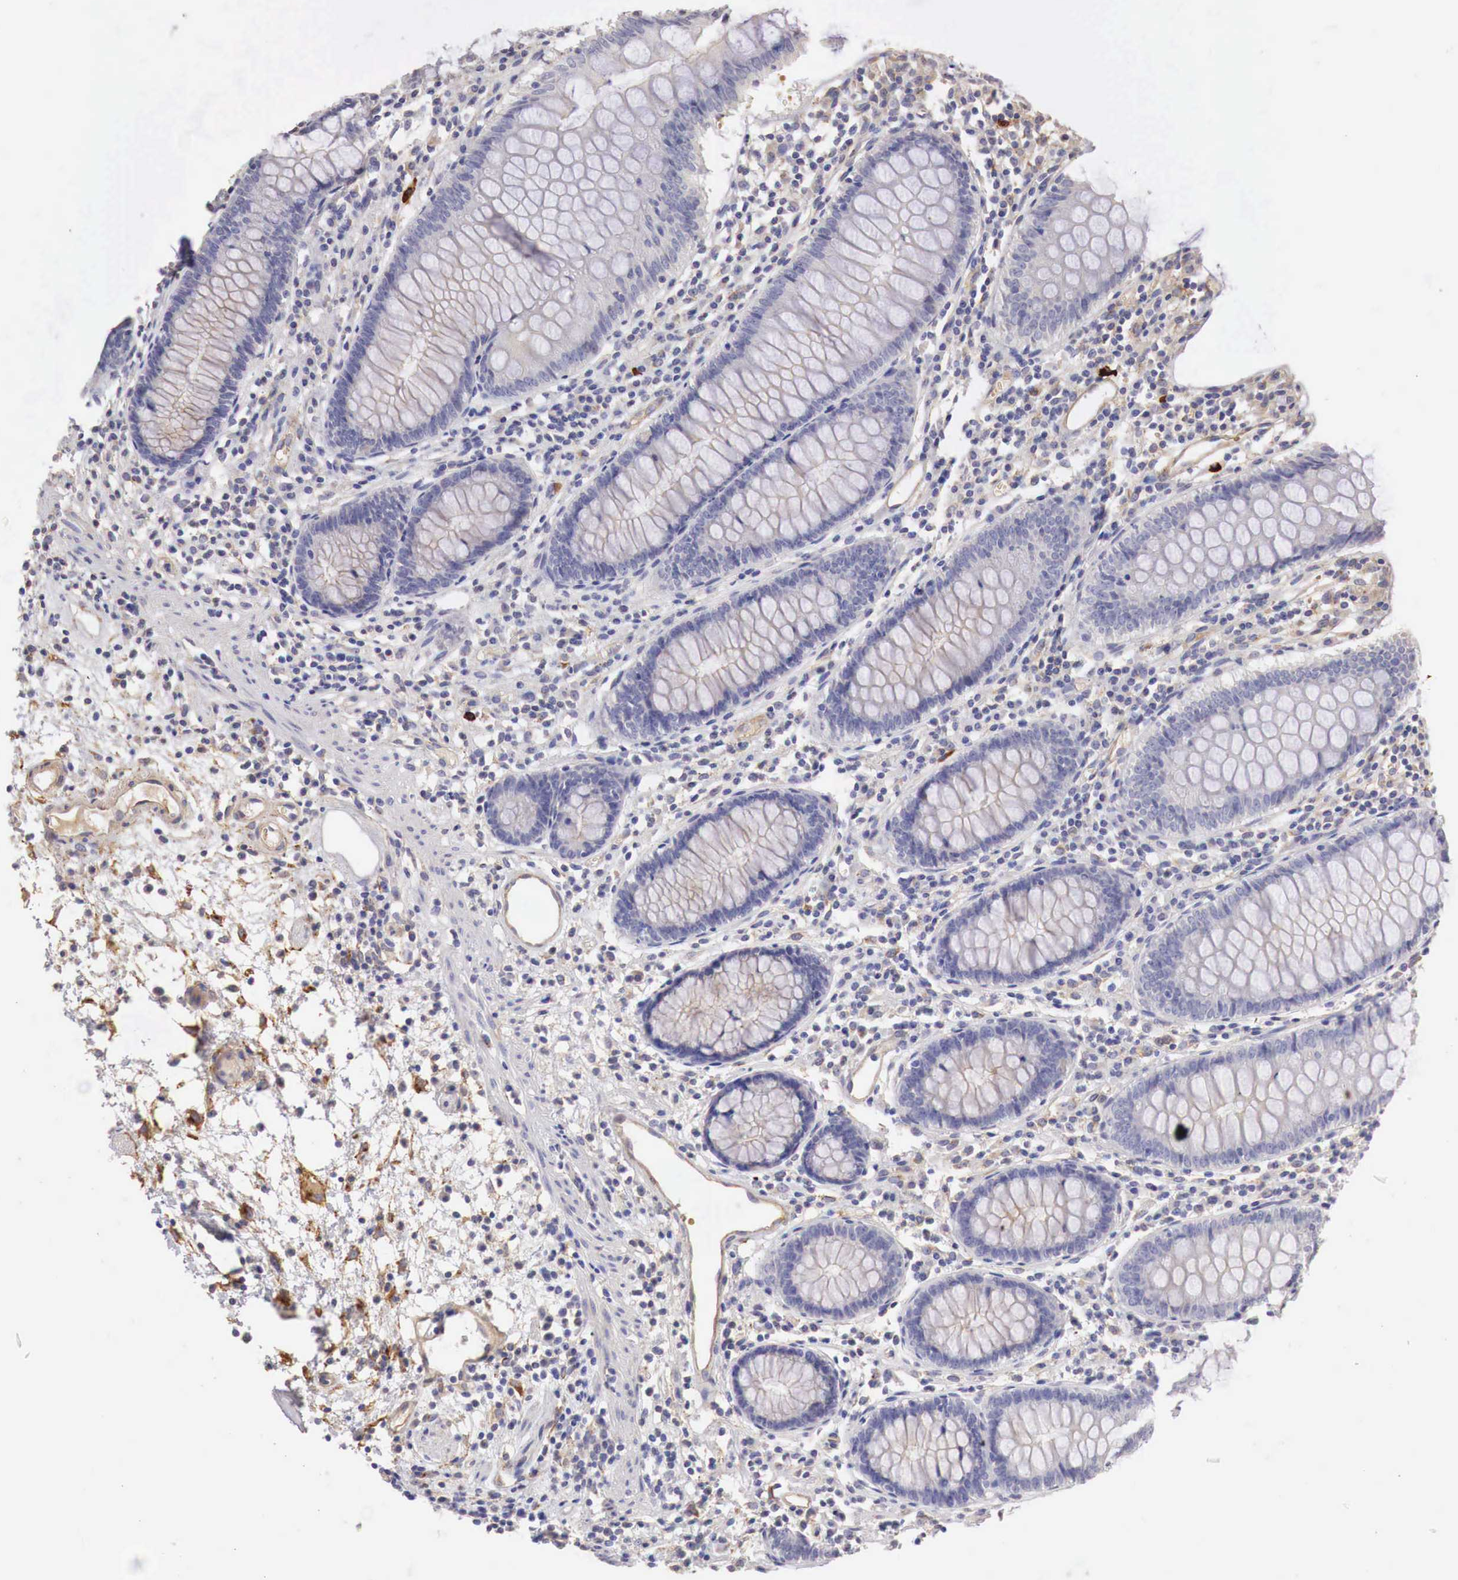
{"staining": {"intensity": "weak", "quantity": "25%-75%", "location": "cytoplasmic/membranous"}, "tissue": "colon", "cell_type": "Endothelial cells", "image_type": "normal", "snomed": [{"axis": "morphology", "description": "Normal tissue, NOS"}, {"axis": "topography", "description": "Colon"}], "caption": "DAB (3,3'-diaminobenzidine) immunohistochemical staining of benign human colon demonstrates weak cytoplasmic/membranous protein expression in about 25%-75% of endothelial cells.", "gene": "KLHDC7B", "patient": {"sex": "female", "age": 55}}